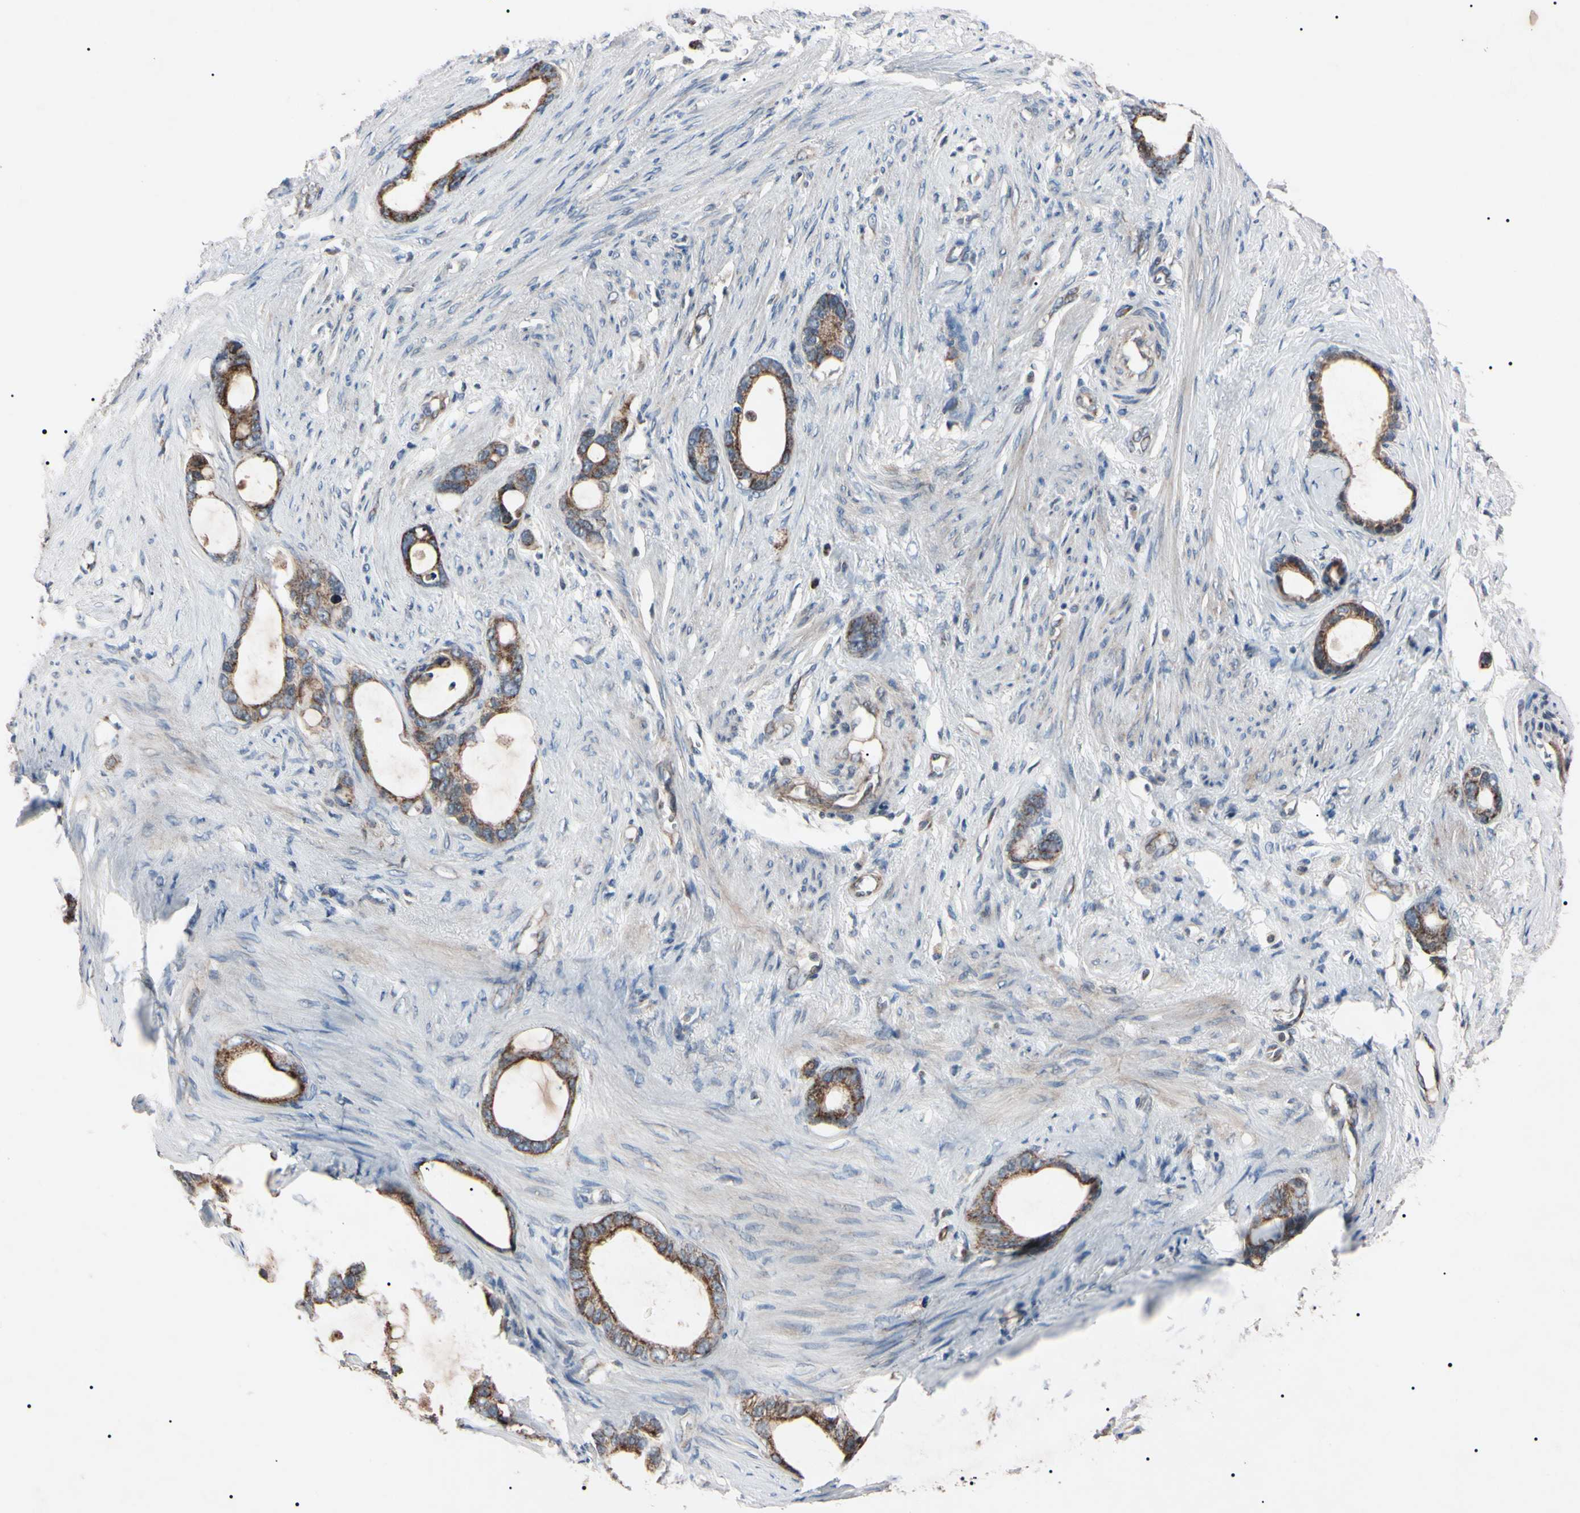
{"staining": {"intensity": "moderate", "quantity": ">75%", "location": "cytoplasmic/membranous"}, "tissue": "stomach cancer", "cell_type": "Tumor cells", "image_type": "cancer", "snomed": [{"axis": "morphology", "description": "Adenocarcinoma, NOS"}, {"axis": "topography", "description": "Stomach"}], "caption": "Immunohistochemical staining of human stomach cancer shows medium levels of moderate cytoplasmic/membranous staining in approximately >75% of tumor cells.", "gene": "TNFRSF1A", "patient": {"sex": "female", "age": 75}}